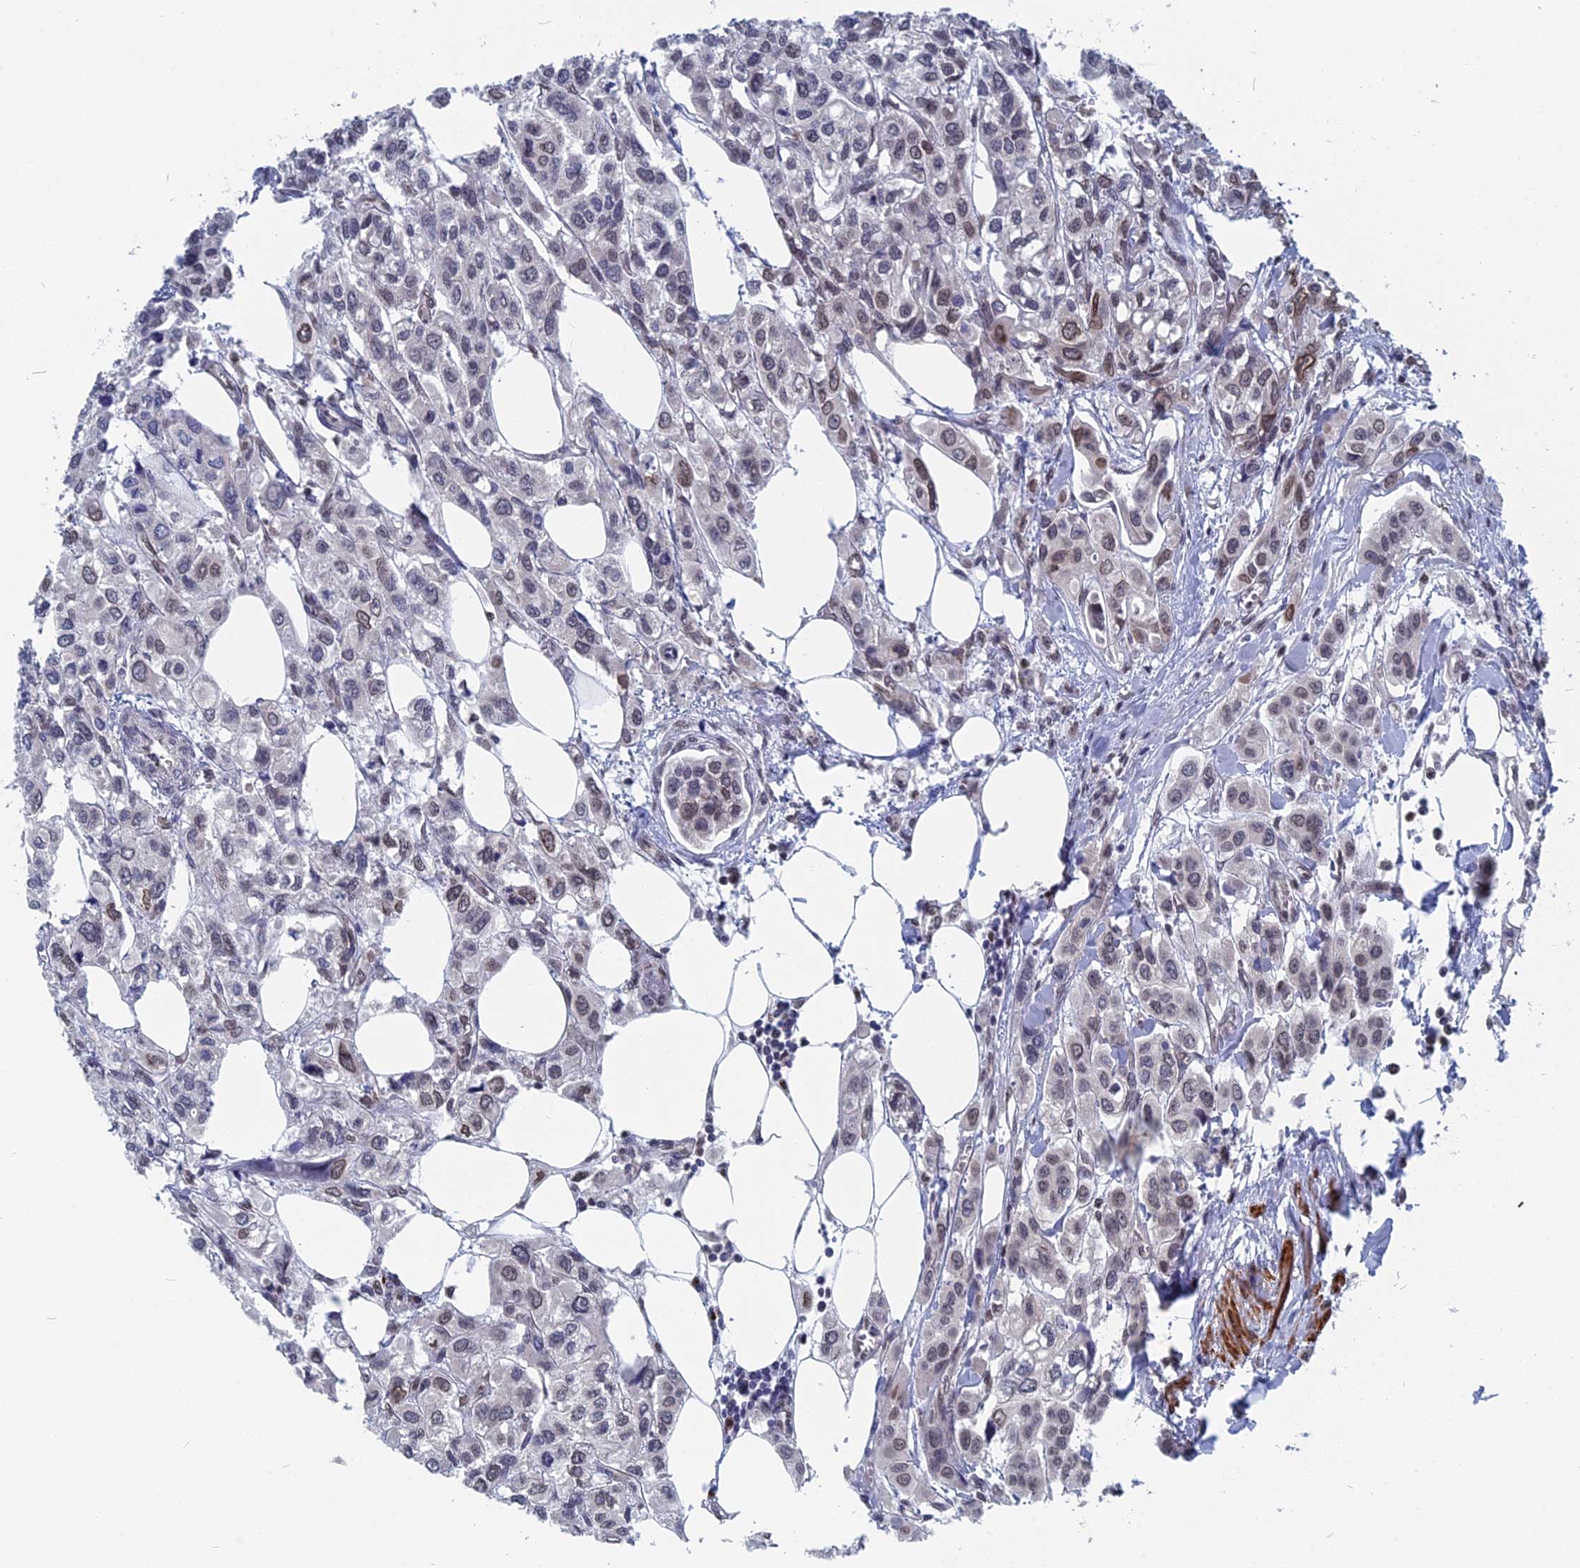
{"staining": {"intensity": "moderate", "quantity": "<25%", "location": "nuclear"}, "tissue": "urothelial cancer", "cell_type": "Tumor cells", "image_type": "cancer", "snomed": [{"axis": "morphology", "description": "Urothelial carcinoma, High grade"}, {"axis": "topography", "description": "Urinary bladder"}], "caption": "DAB (3,3'-diaminobenzidine) immunohistochemical staining of human urothelial cancer displays moderate nuclear protein expression in approximately <25% of tumor cells.", "gene": "MTRF1", "patient": {"sex": "male", "age": 67}}